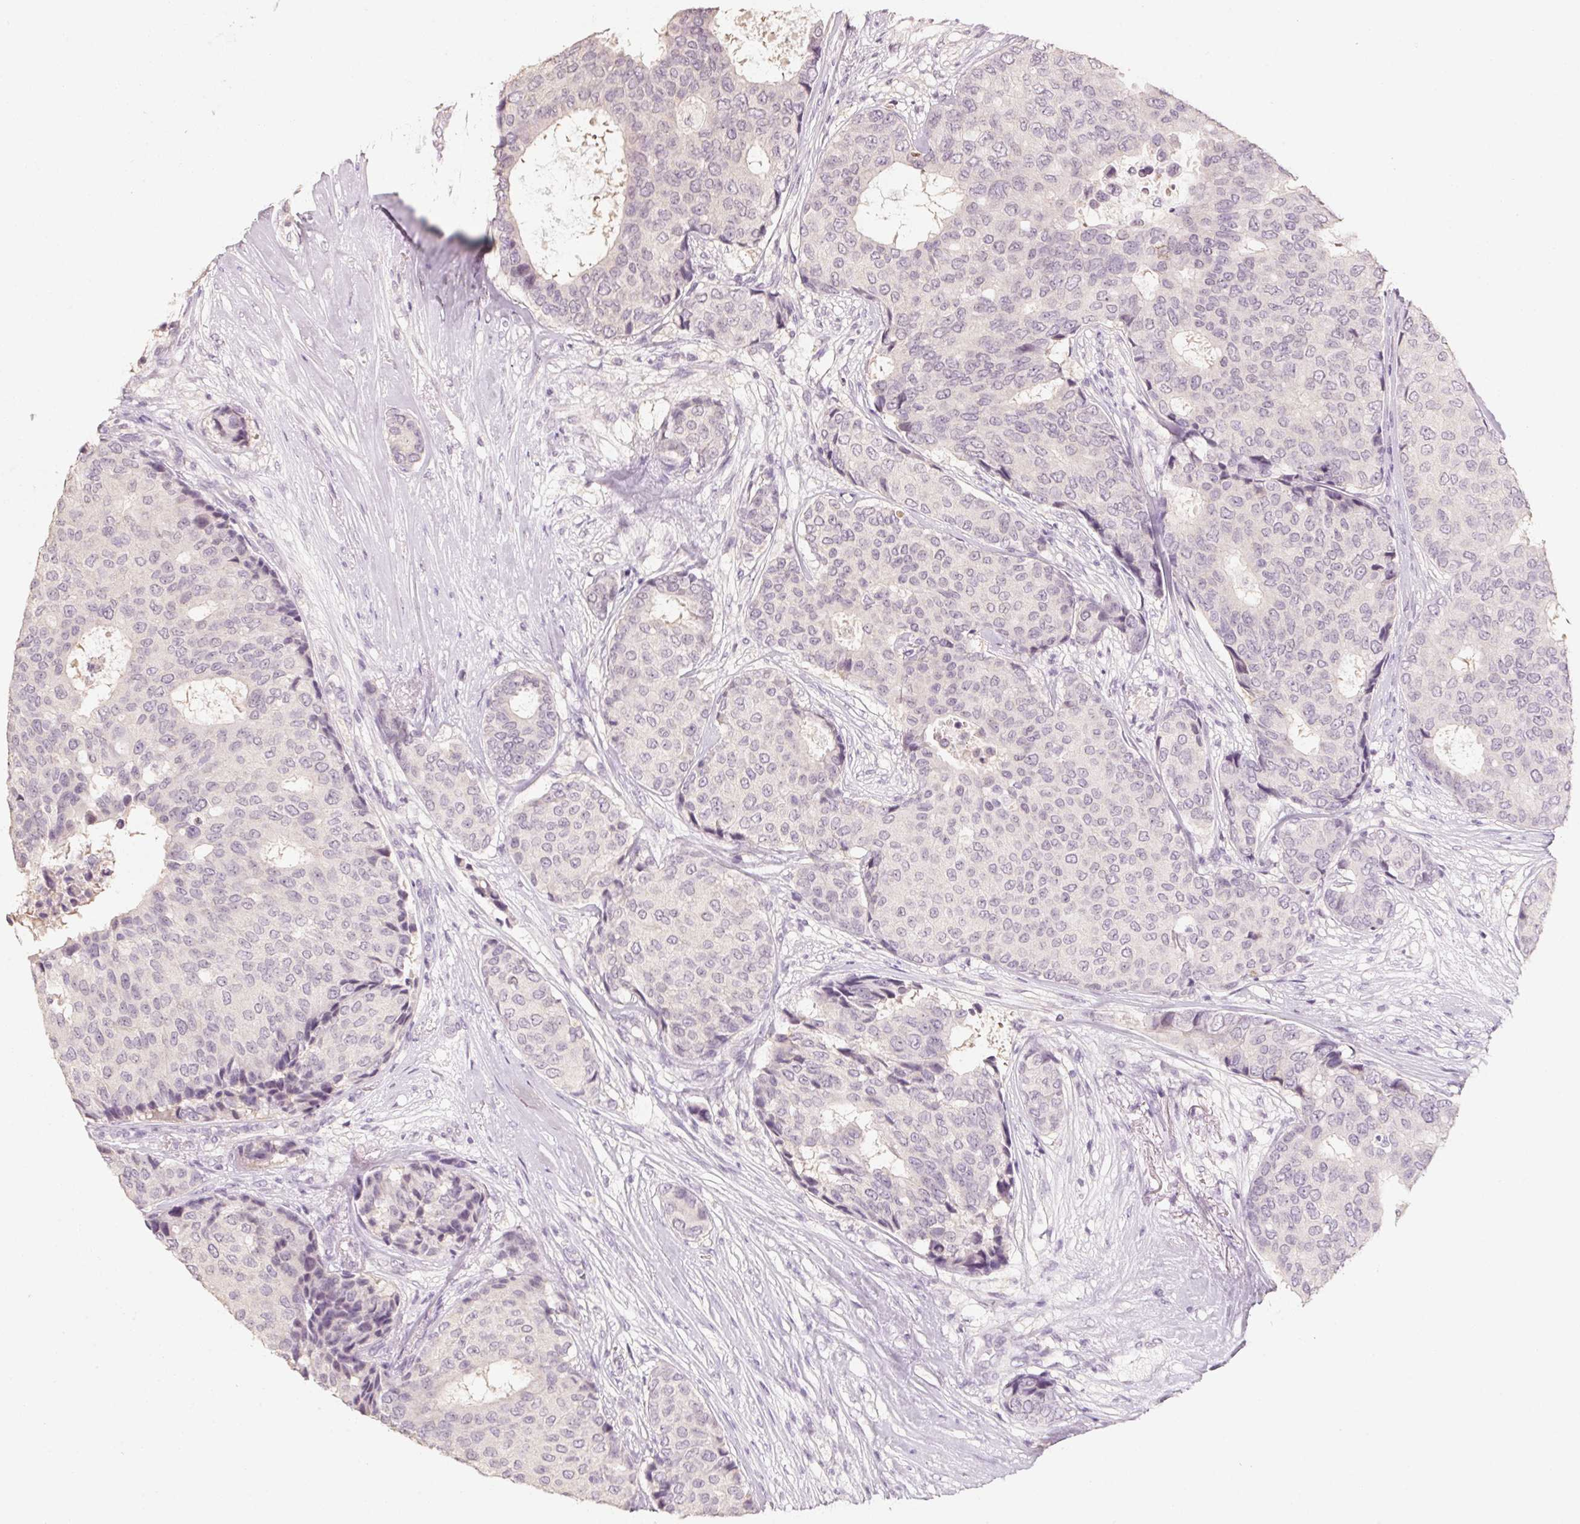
{"staining": {"intensity": "negative", "quantity": "none", "location": "none"}, "tissue": "breast cancer", "cell_type": "Tumor cells", "image_type": "cancer", "snomed": [{"axis": "morphology", "description": "Duct carcinoma"}, {"axis": "topography", "description": "Breast"}], "caption": "Breast cancer (invasive ductal carcinoma) stained for a protein using immunohistochemistry (IHC) displays no staining tumor cells.", "gene": "CAPZA3", "patient": {"sex": "female", "age": 75}}